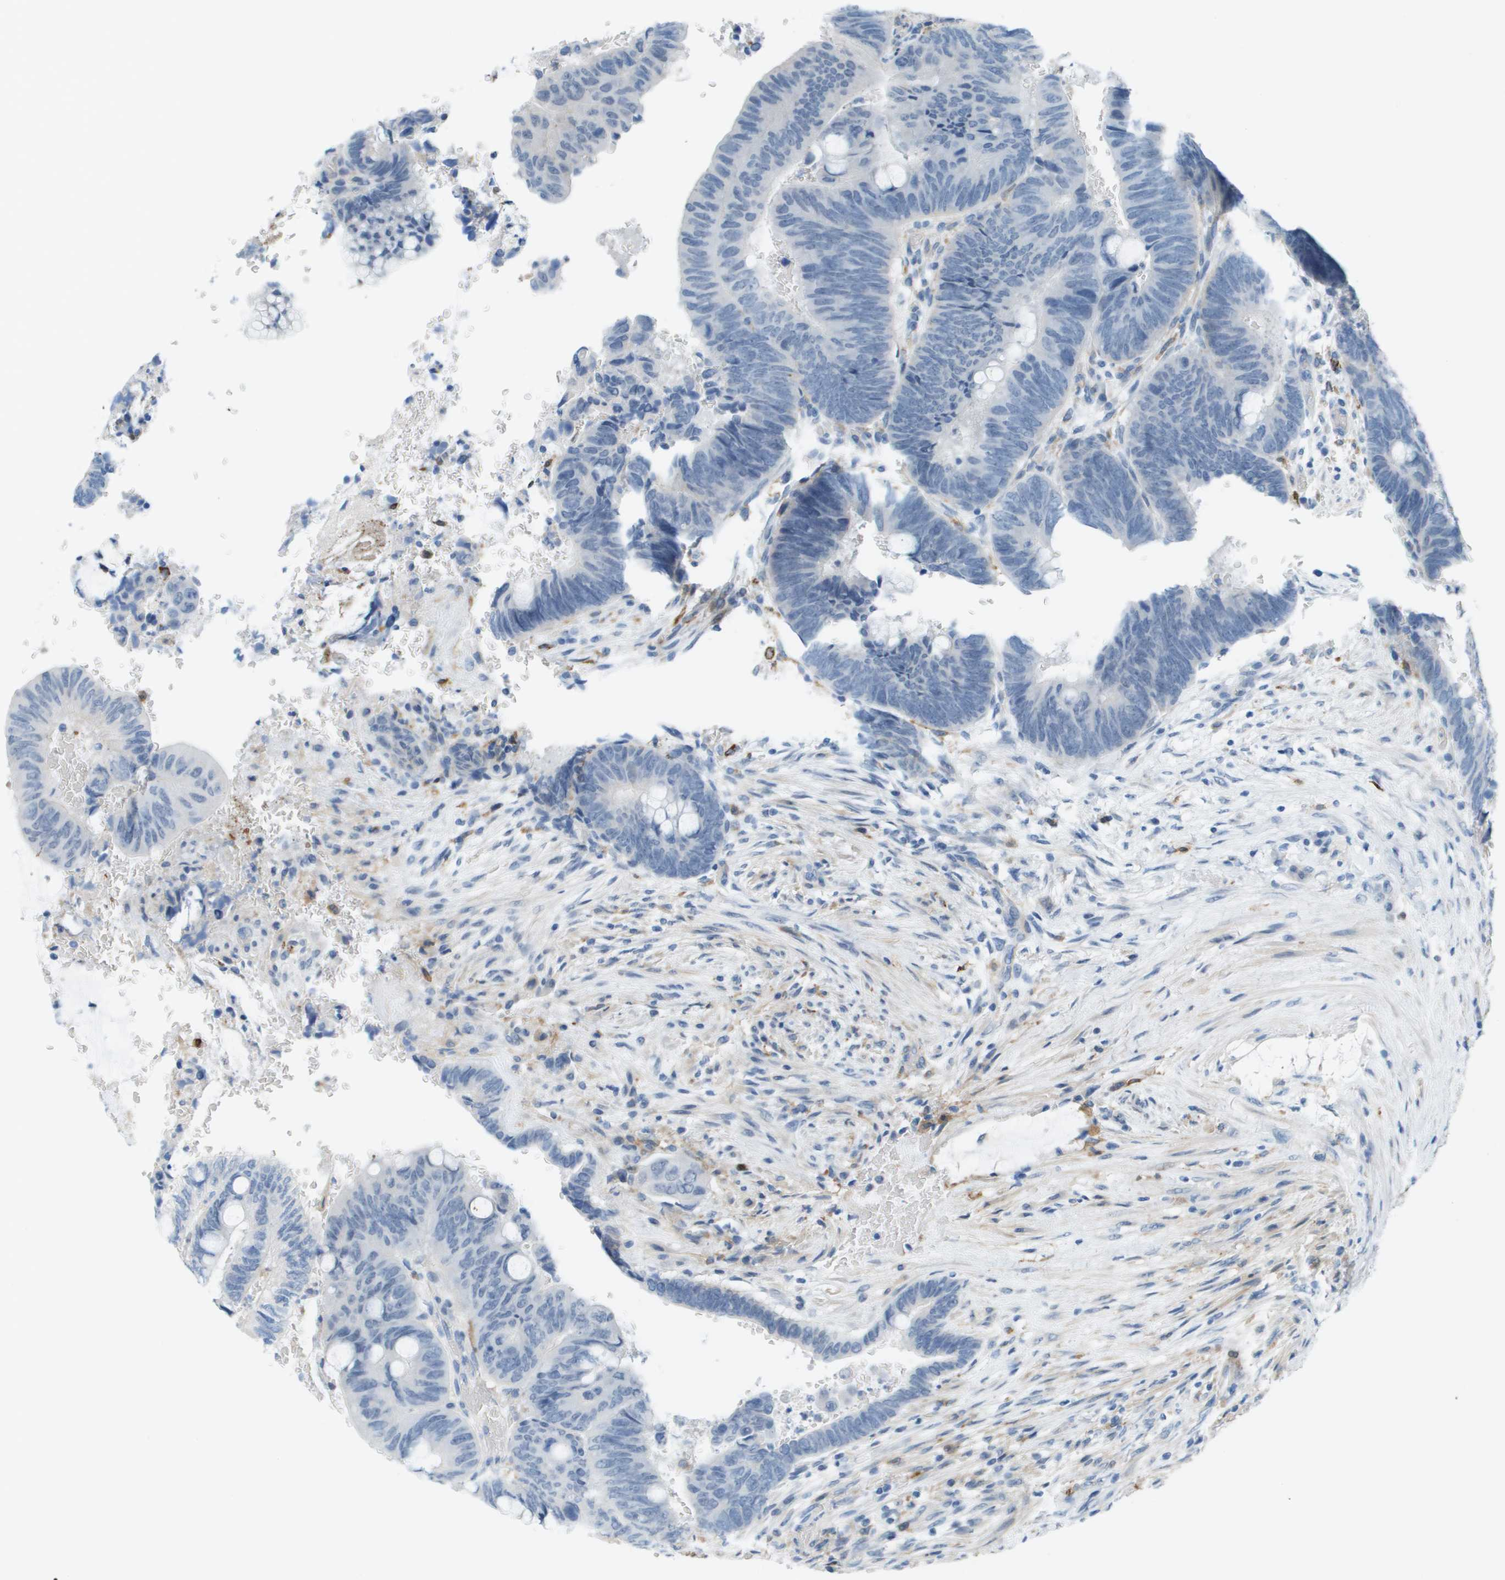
{"staining": {"intensity": "negative", "quantity": "none", "location": "none"}, "tissue": "colorectal cancer", "cell_type": "Tumor cells", "image_type": "cancer", "snomed": [{"axis": "morphology", "description": "Normal tissue, NOS"}, {"axis": "morphology", "description": "Adenocarcinoma, NOS"}, {"axis": "topography", "description": "Rectum"}], "caption": "High power microscopy image of an IHC image of colorectal adenocarcinoma, revealing no significant staining in tumor cells.", "gene": "ZBTB43", "patient": {"sex": "male", "age": 92}}